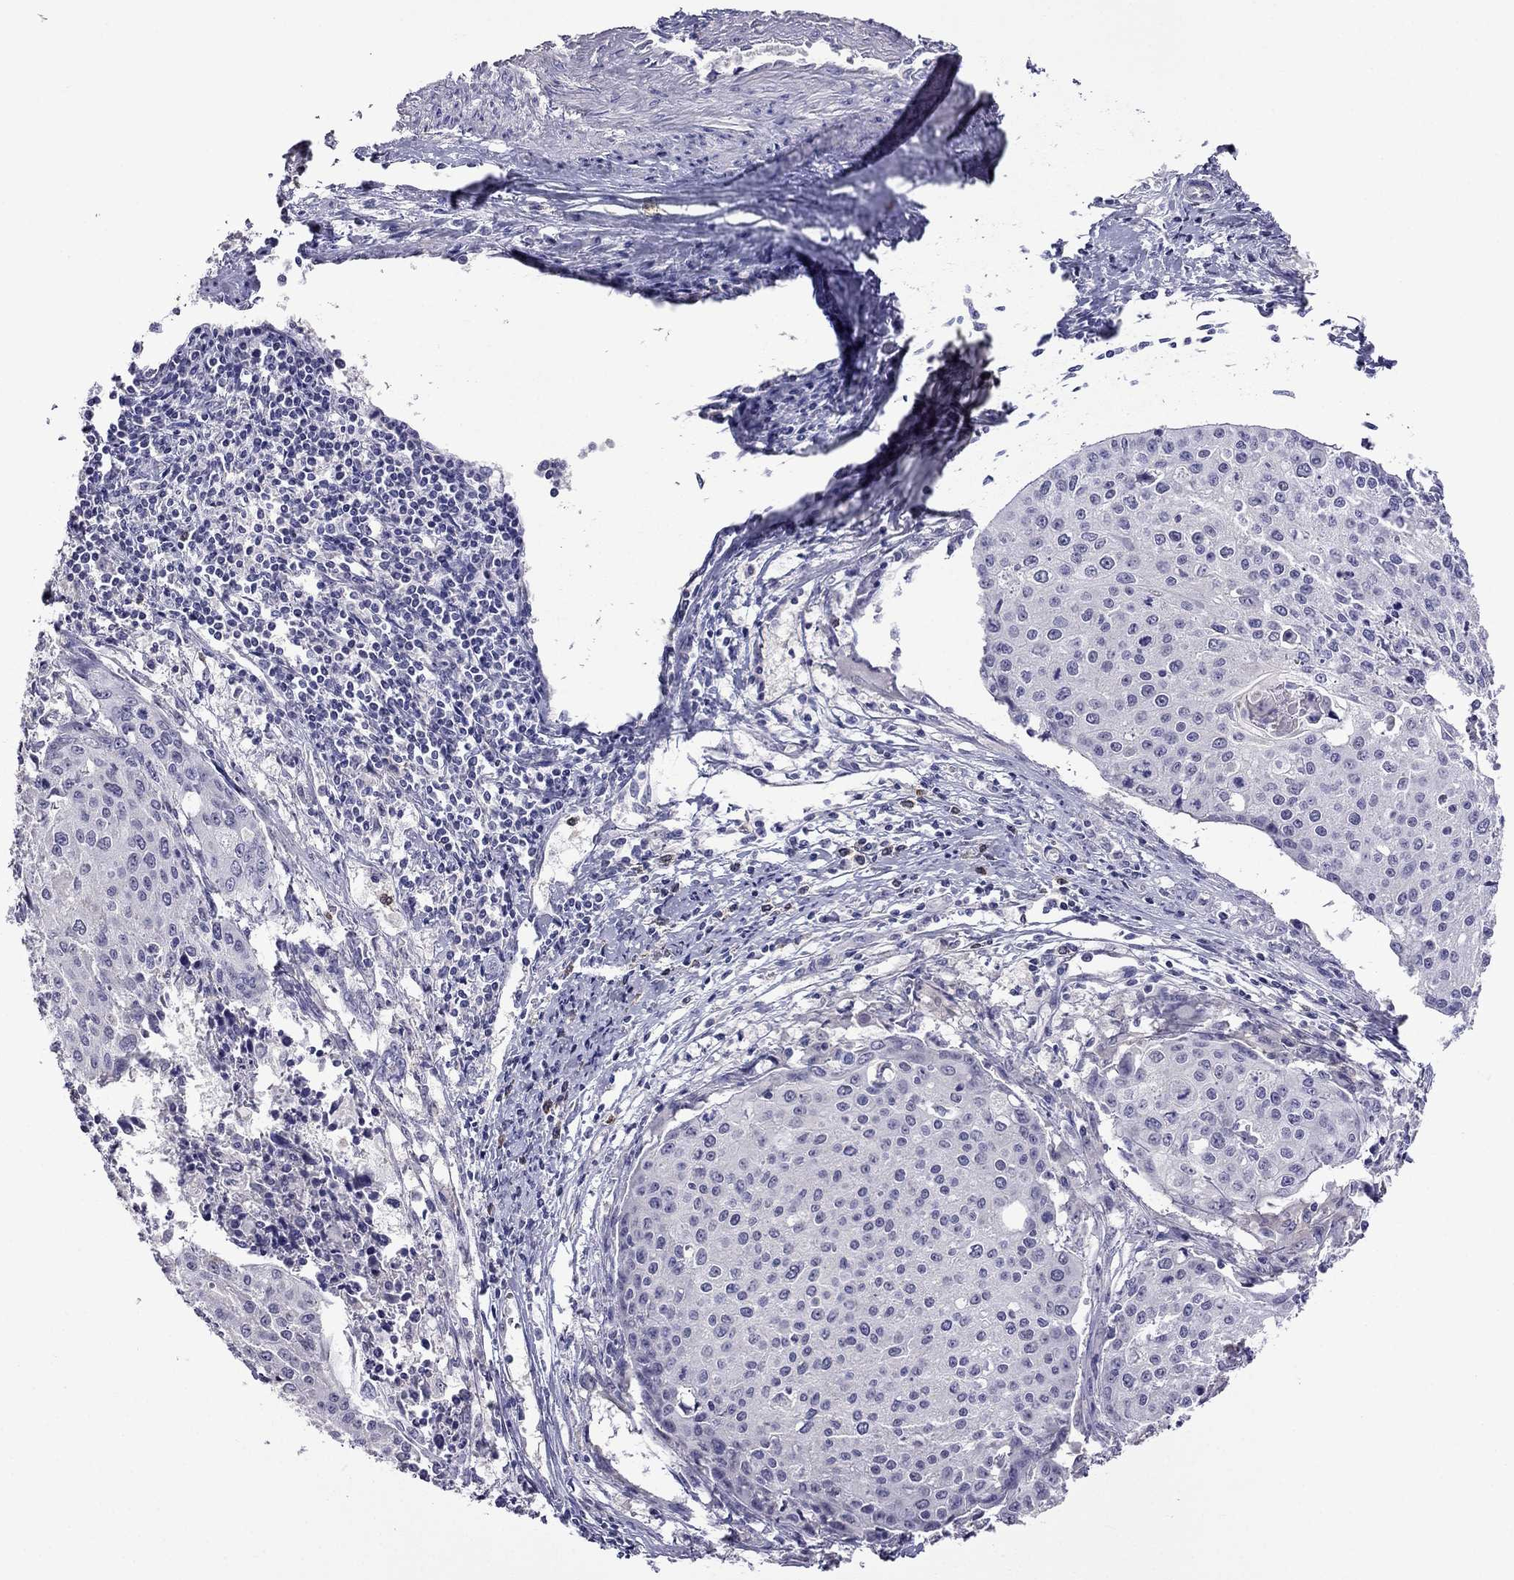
{"staining": {"intensity": "negative", "quantity": "none", "location": "none"}, "tissue": "cervical cancer", "cell_type": "Tumor cells", "image_type": "cancer", "snomed": [{"axis": "morphology", "description": "Squamous cell carcinoma, NOS"}, {"axis": "topography", "description": "Cervix"}], "caption": "IHC histopathology image of cervical cancer (squamous cell carcinoma) stained for a protein (brown), which reveals no expression in tumor cells.", "gene": "AQP9", "patient": {"sex": "female", "age": 38}}